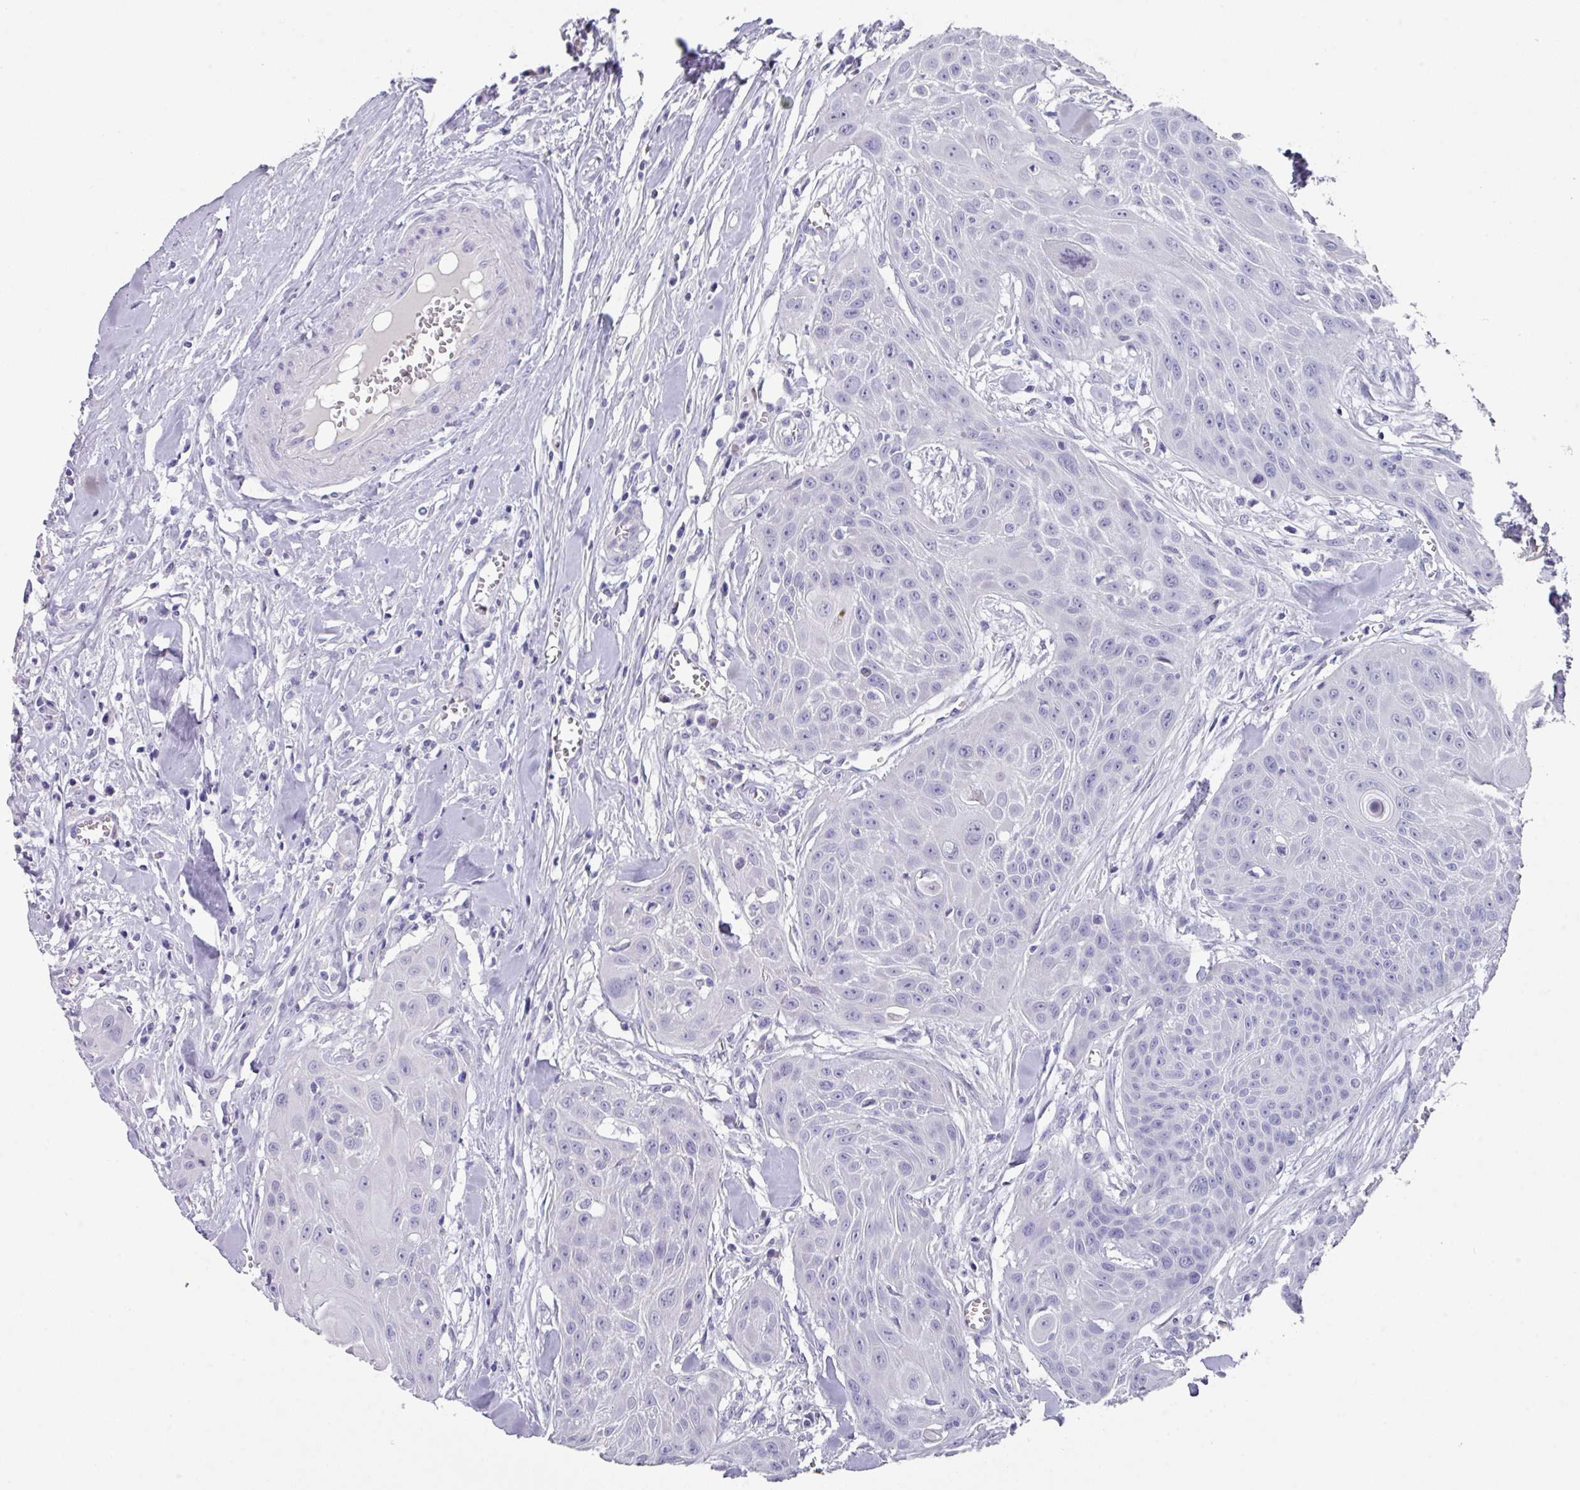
{"staining": {"intensity": "negative", "quantity": "none", "location": "none"}, "tissue": "head and neck cancer", "cell_type": "Tumor cells", "image_type": "cancer", "snomed": [{"axis": "morphology", "description": "Squamous cell carcinoma, NOS"}, {"axis": "topography", "description": "Lymph node"}, {"axis": "topography", "description": "Salivary gland"}, {"axis": "topography", "description": "Head-Neck"}], "caption": "Immunohistochemical staining of head and neck cancer reveals no significant staining in tumor cells.", "gene": "DEFB115", "patient": {"sex": "female", "age": 74}}